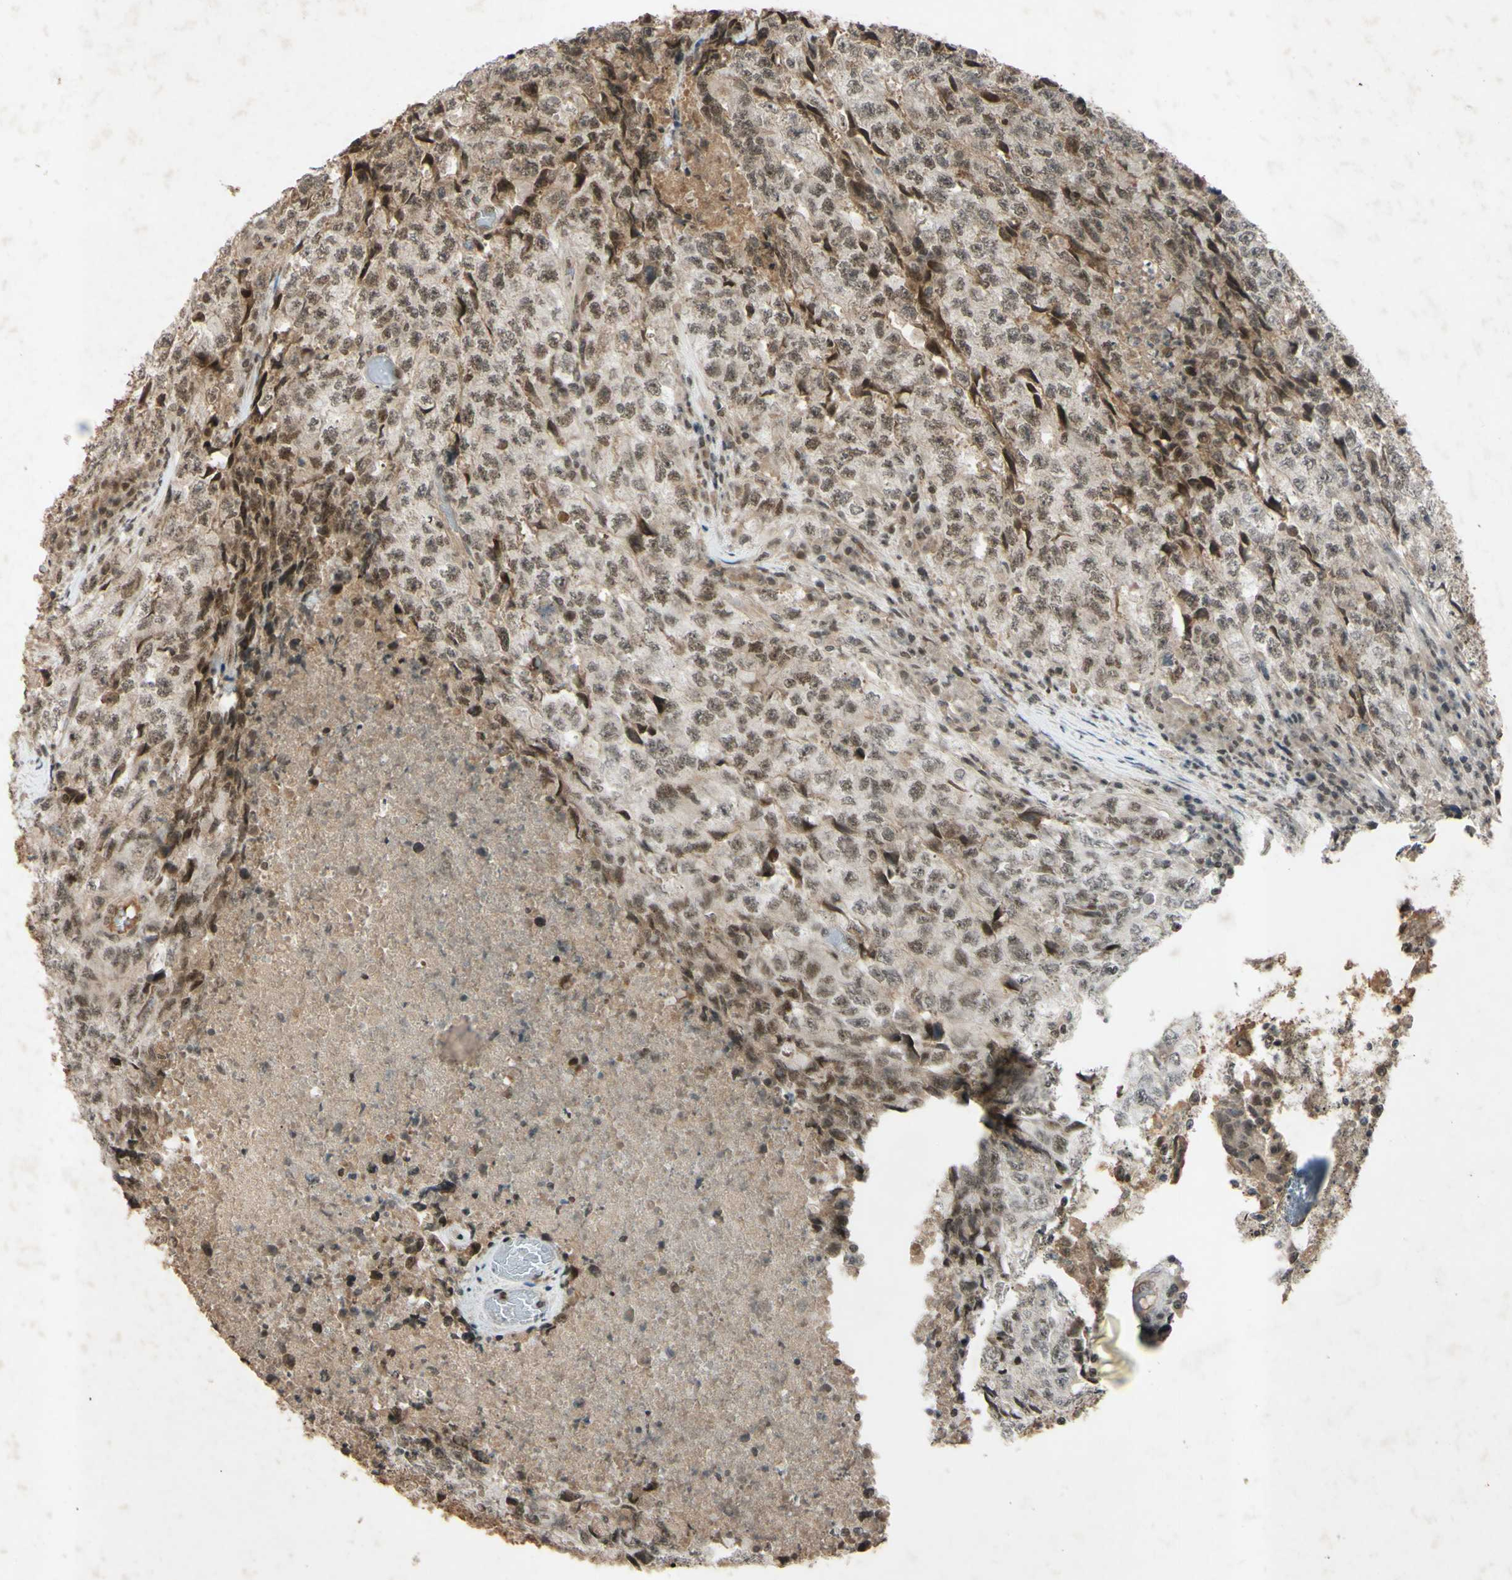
{"staining": {"intensity": "weak", "quantity": ">75%", "location": "nuclear"}, "tissue": "testis cancer", "cell_type": "Tumor cells", "image_type": "cancer", "snomed": [{"axis": "morphology", "description": "Necrosis, NOS"}, {"axis": "morphology", "description": "Carcinoma, Embryonal, NOS"}, {"axis": "topography", "description": "Testis"}], "caption": "Immunohistochemistry (DAB (3,3'-diaminobenzidine)) staining of human testis embryonal carcinoma shows weak nuclear protein expression in approximately >75% of tumor cells.", "gene": "SNW1", "patient": {"sex": "male", "age": 19}}